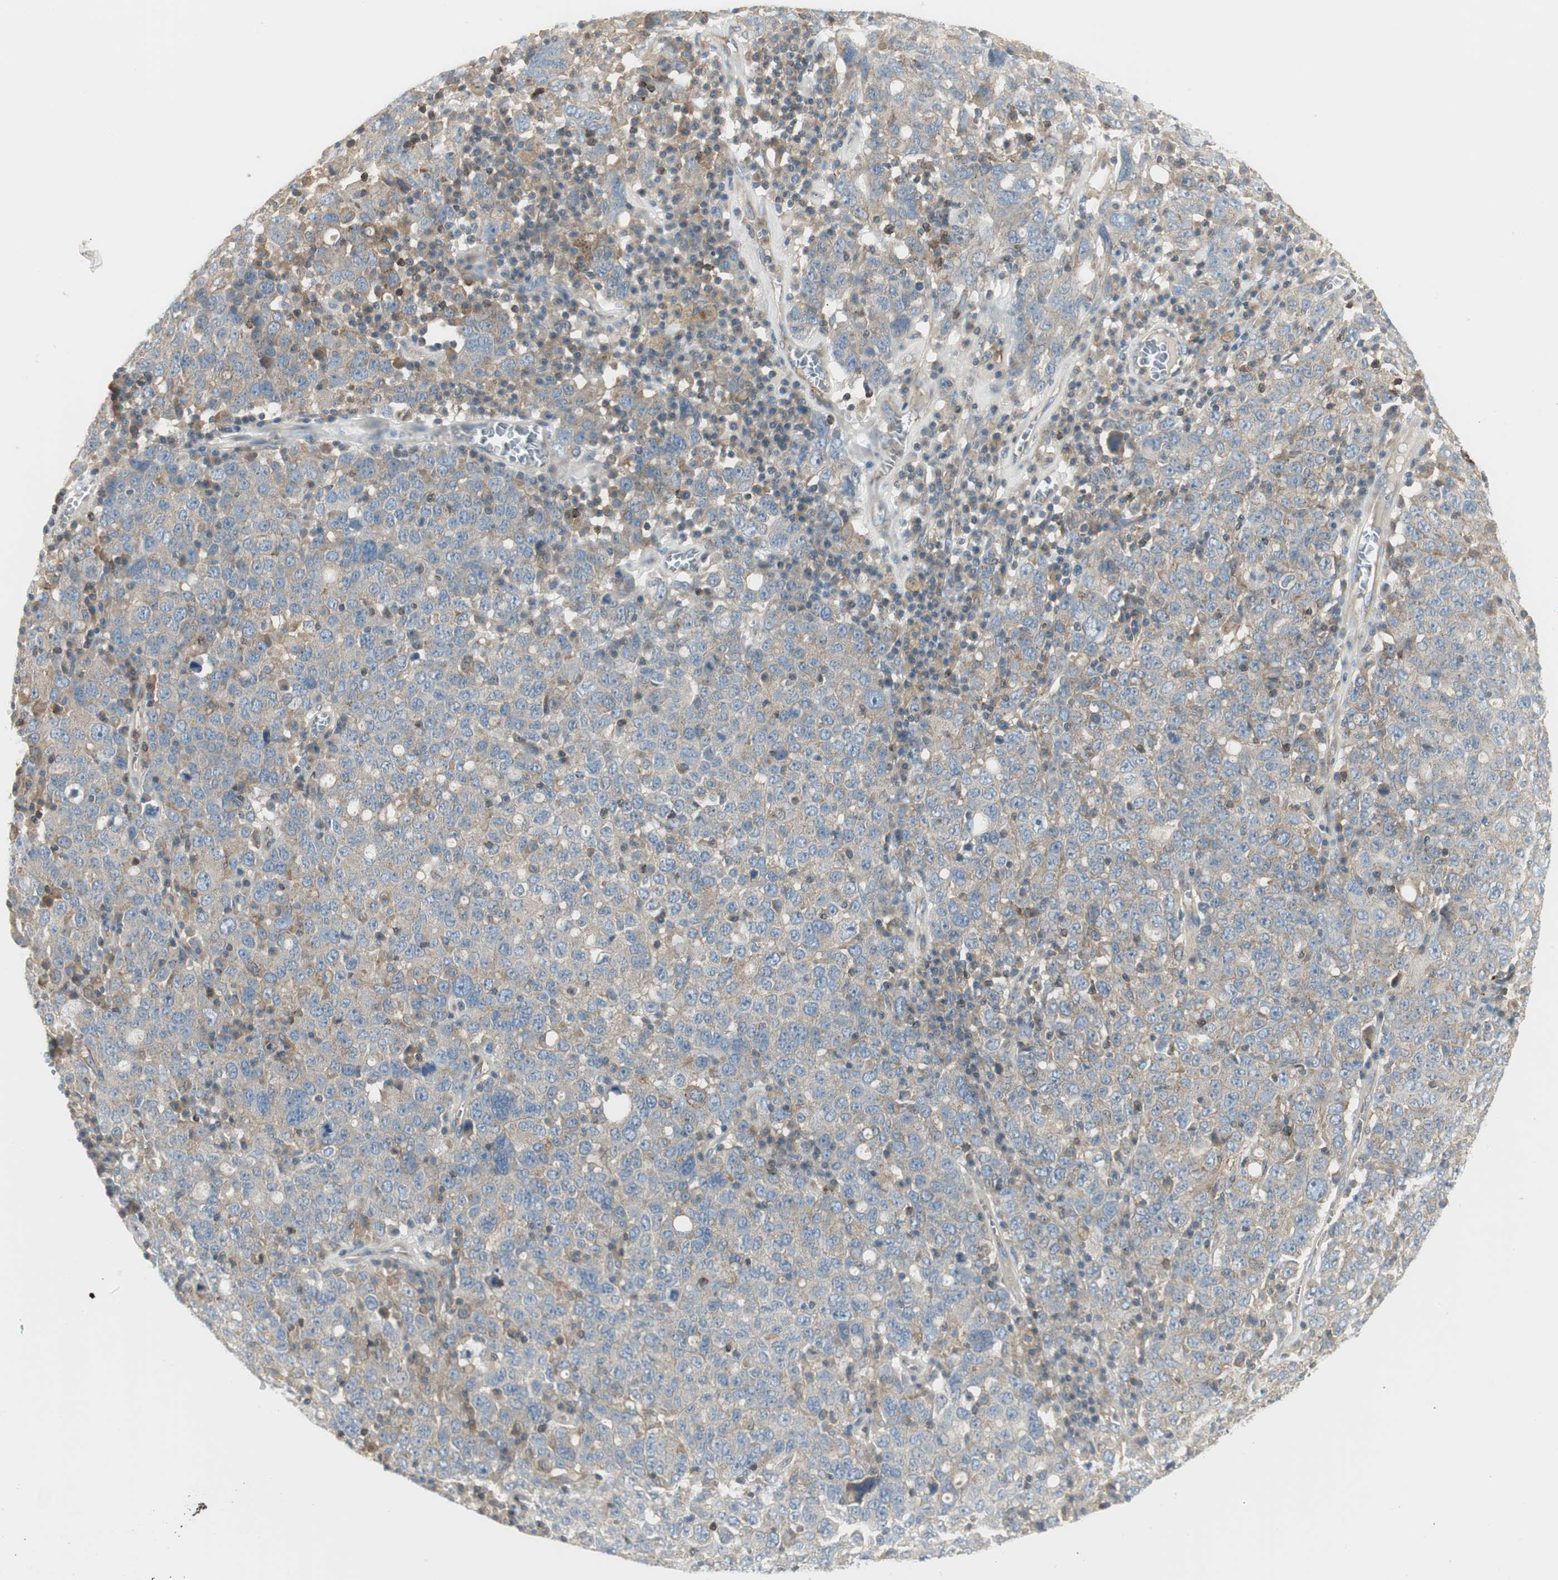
{"staining": {"intensity": "weak", "quantity": ">75%", "location": "cytoplasmic/membranous"}, "tissue": "ovarian cancer", "cell_type": "Tumor cells", "image_type": "cancer", "snomed": [{"axis": "morphology", "description": "Carcinoma, endometroid"}, {"axis": "topography", "description": "Ovary"}], "caption": "Brown immunohistochemical staining in ovarian cancer displays weak cytoplasmic/membranous staining in approximately >75% of tumor cells.", "gene": "AGFG1", "patient": {"sex": "female", "age": 62}}